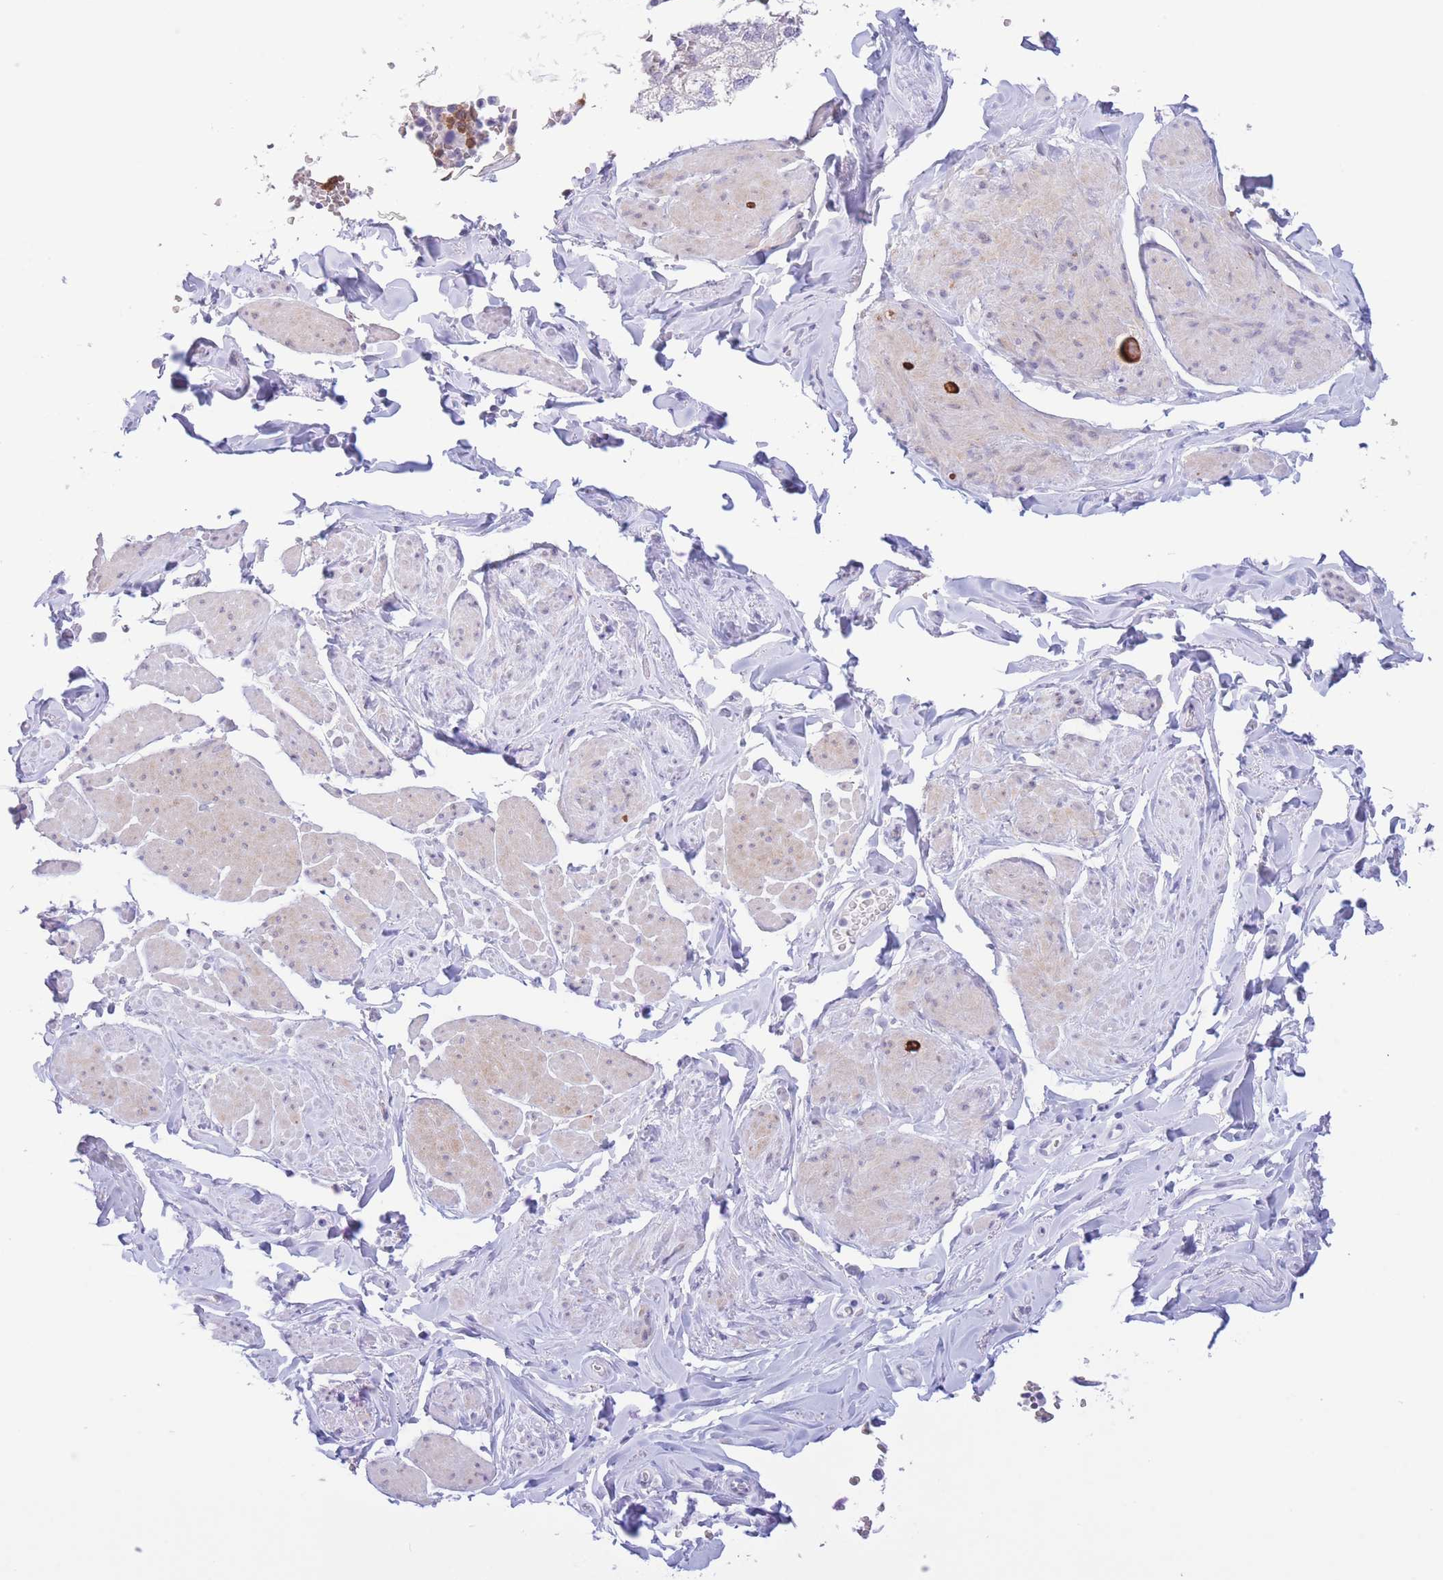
{"staining": {"intensity": "negative", "quantity": "none", "location": "none"}, "tissue": "smooth muscle", "cell_type": "Smooth muscle cells", "image_type": "normal", "snomed": [{"axis": "morphology", "description": "Normal tissue, NOS"}, {"axis": "topography", "description": "Smooth muscle"}, {"axis": "topography", "description": "Peripheral nerve tissue"}], "caption": "An immunohistochemistry image of normal smooth muscle is shown. There is no staining in smooth muscle cells of smooth muscle. Brightfield microscopy of immunohistochemistry stained with DAB (brown) and hematoxylin (blue), captured at high magnification.", "gene": "PKLR", "patient": {"sex": "male", "age": 69}}